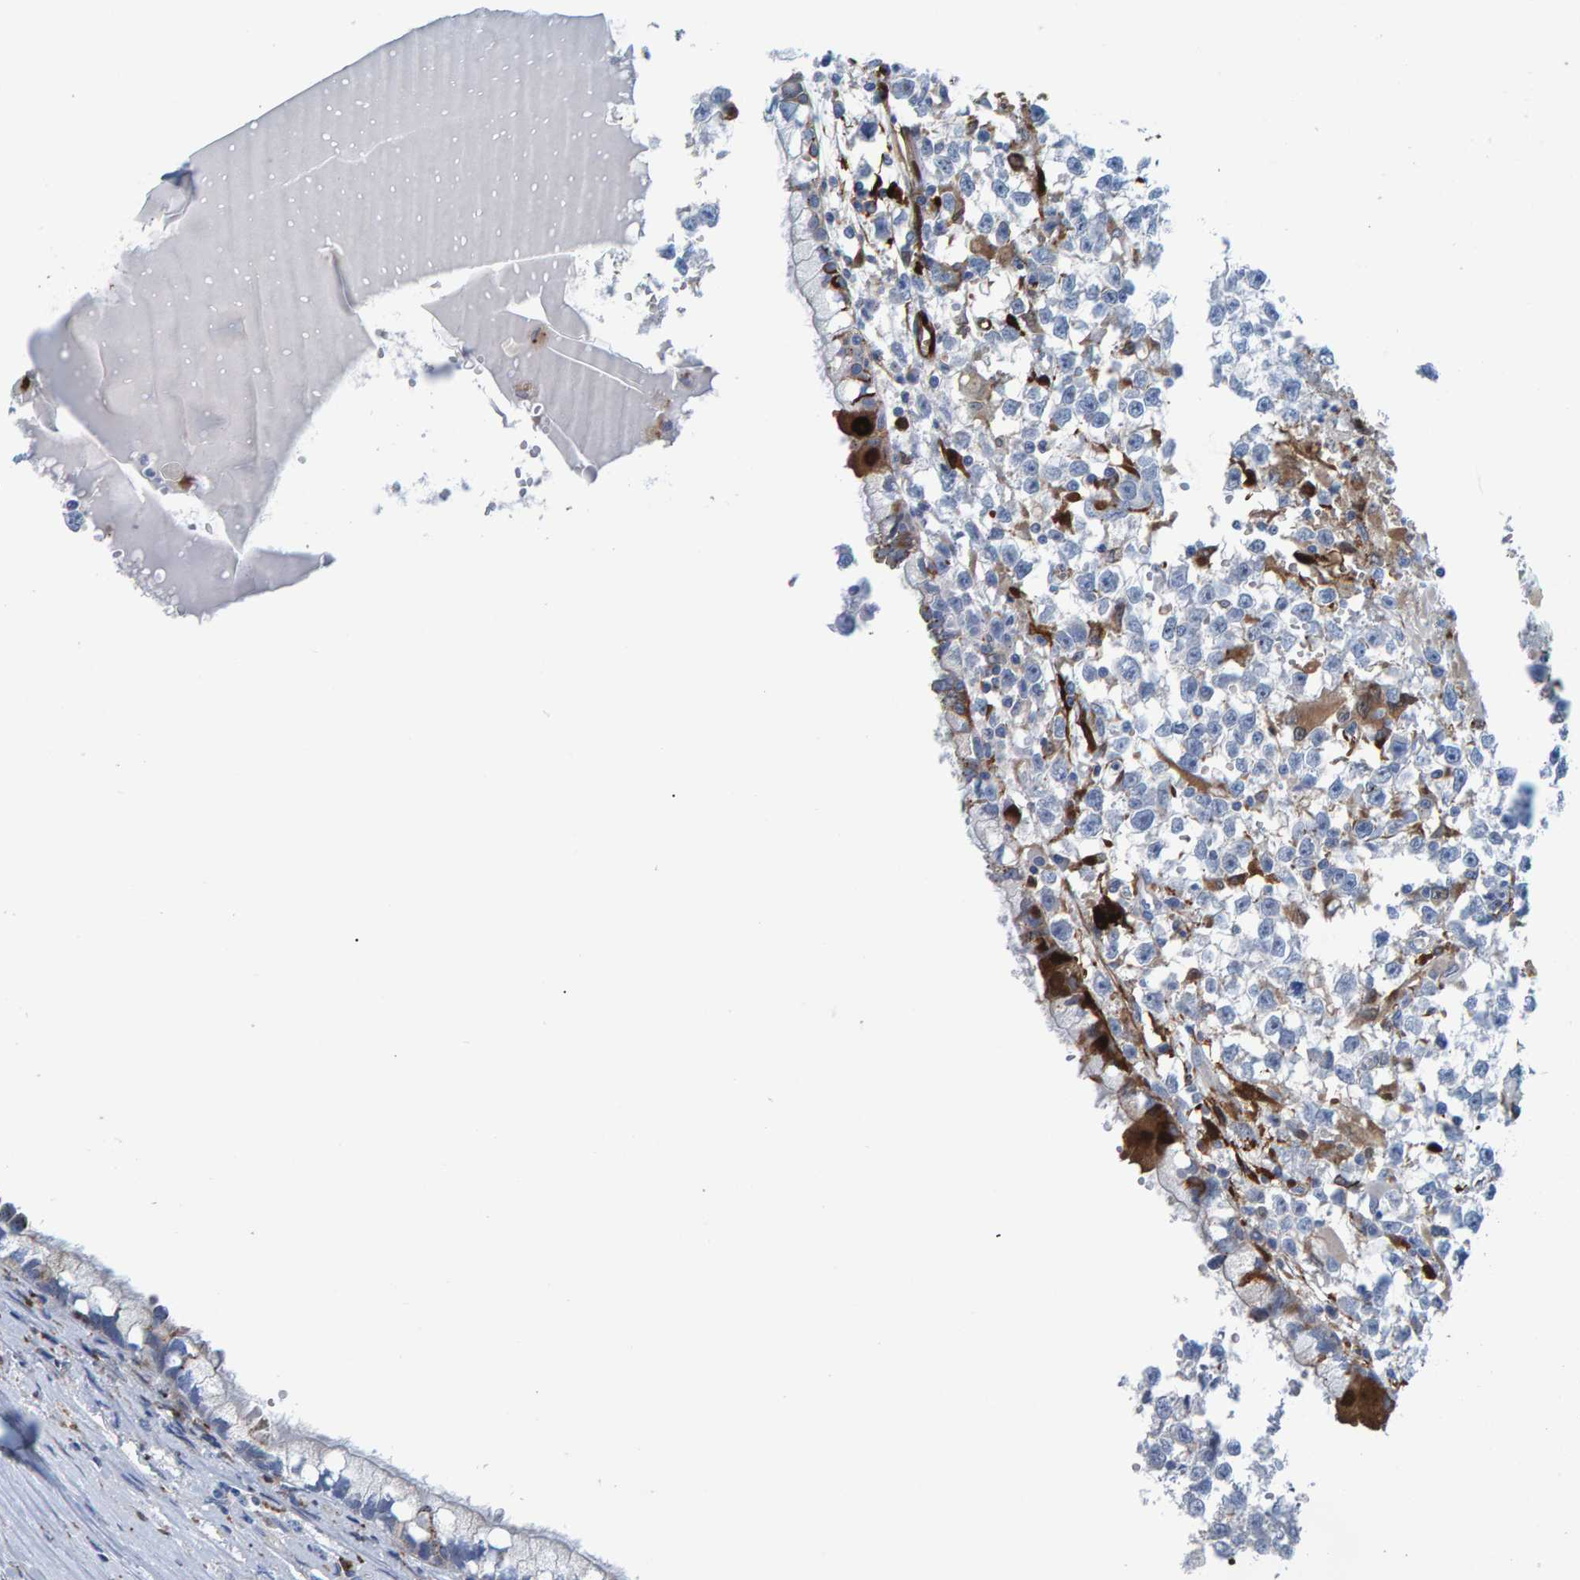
{"staining": {"intensity": "negative", "quantity": "none", "location": "none"}, "tissue": "testis cancer", "cell_type": "Tumor cells", "image_type": "cancer", "snomed": [{"axis": "morphology", "description": "Seminoma, NOS"}, {"axis": "morphology", "description": "Carcinoma, Embryonal, NOS"}, {"axis": "topography", "description": "Testis"}], "caption": "The histopathology image reveals no staining of tumor cells in testis cancer (embryonal carcinoma).", "gene": "IDO1", "patient": {"sex": "male", "age": 51}}